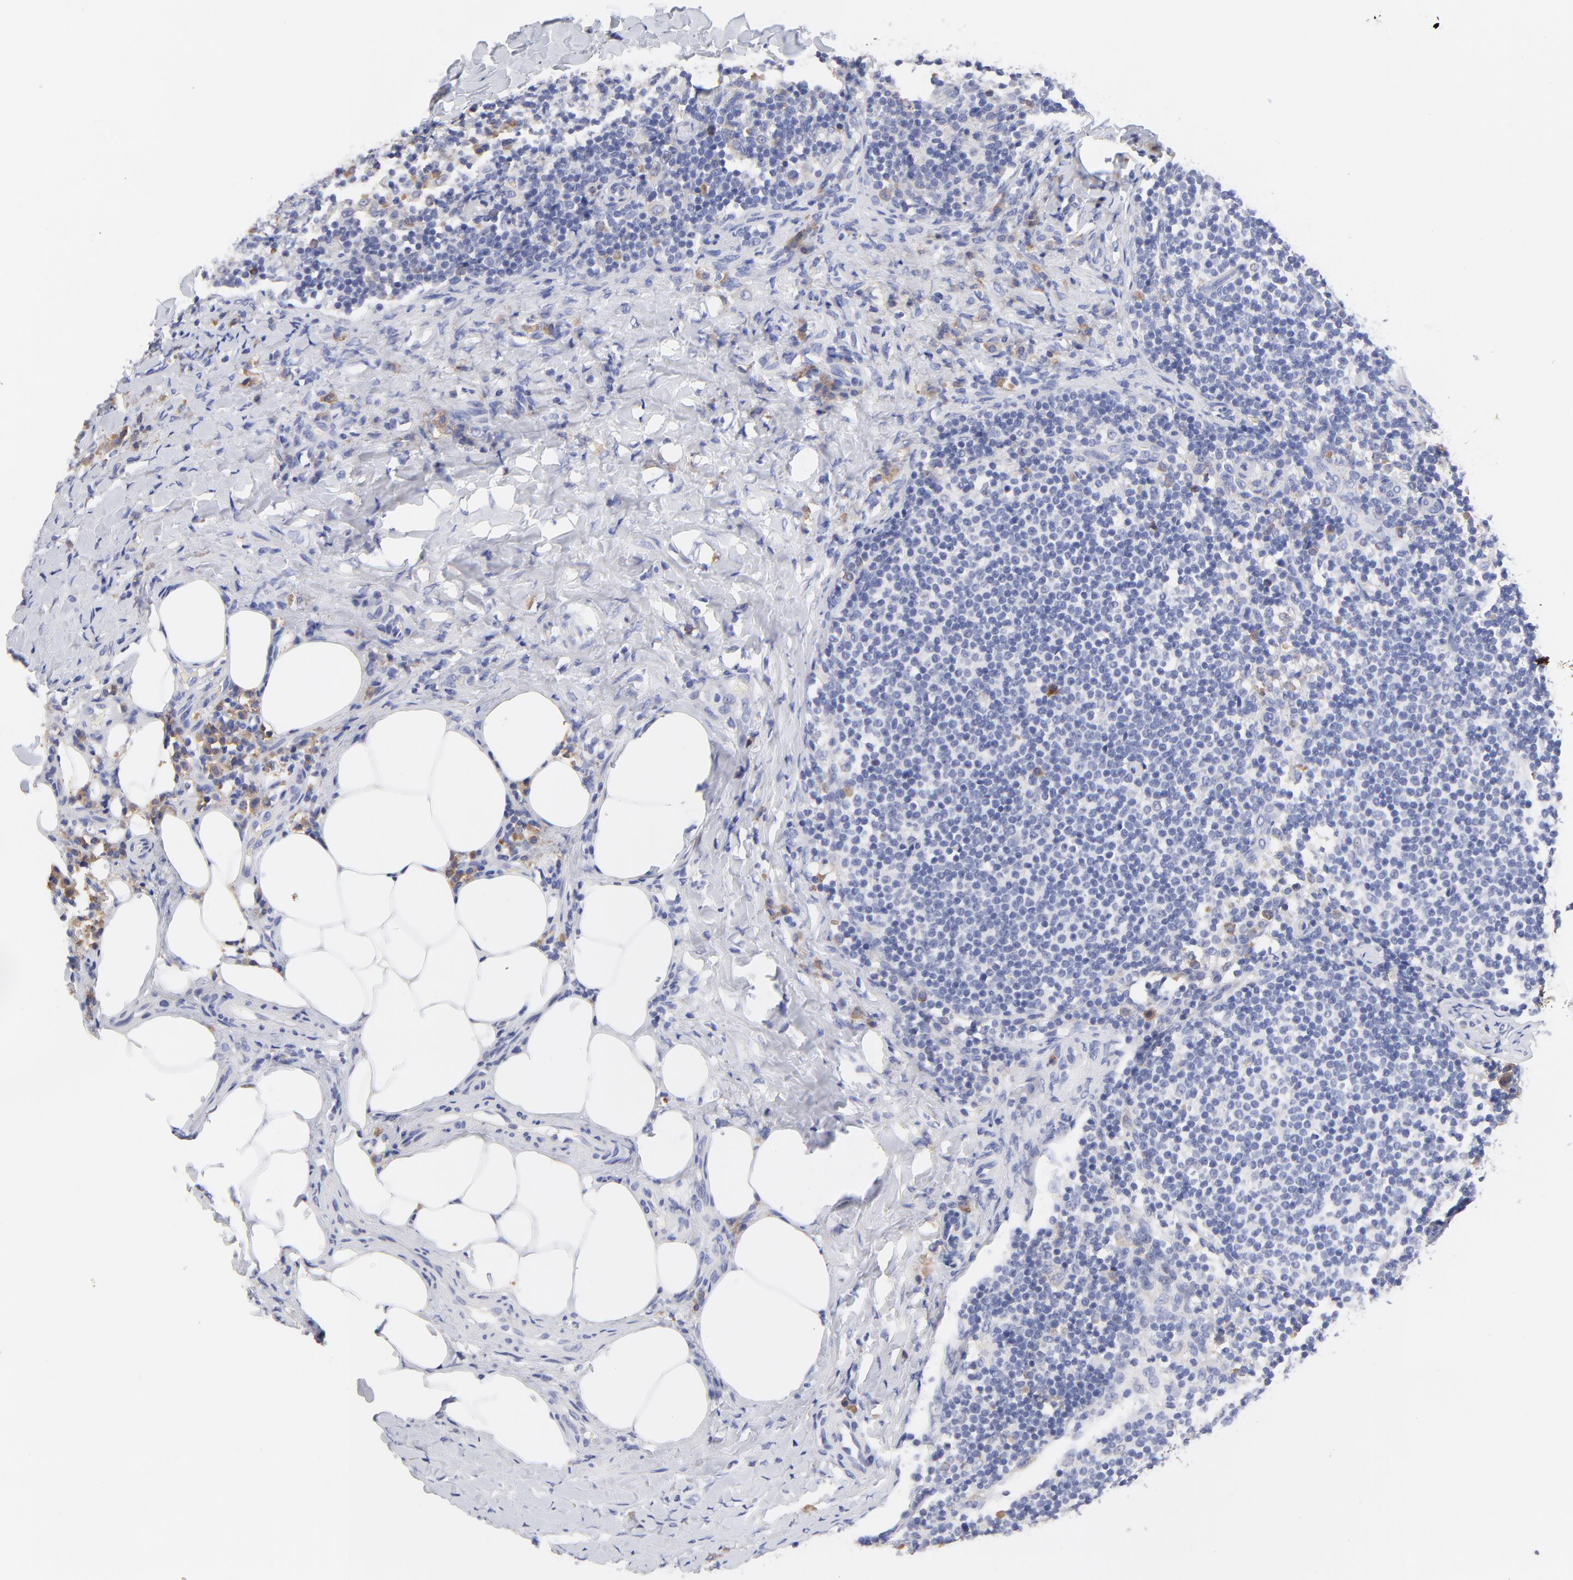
{"staining": {"intensity": "weak", "quantity": "<25%", "location": "cytoplasmic/membranous"}, "tissue": "lymph node", "cell_type": "Germinal center cells", "image_type": "normal", "snomed": [{"axis": "morphology", "description": "Normal tissue, NOS"}, {"axis": "morphology", "description": "Inflammation, NOS"}, {"axis": "topography", "description": "Lymph node"}], "caption": "High magnification brightfield microscopy of benign lymph node stained with DAB (3,3'-diaminobenzidine) (brown) and counterstained with hematoxylin (blue): germinal center cells show no significant staining. Brightfield microscopy of IHC stained with DAB (brown) and hematoxylin (blue), captured at high magnification.", "gene": "LAX1", "patient": {"sex": "male", "age": 46}}